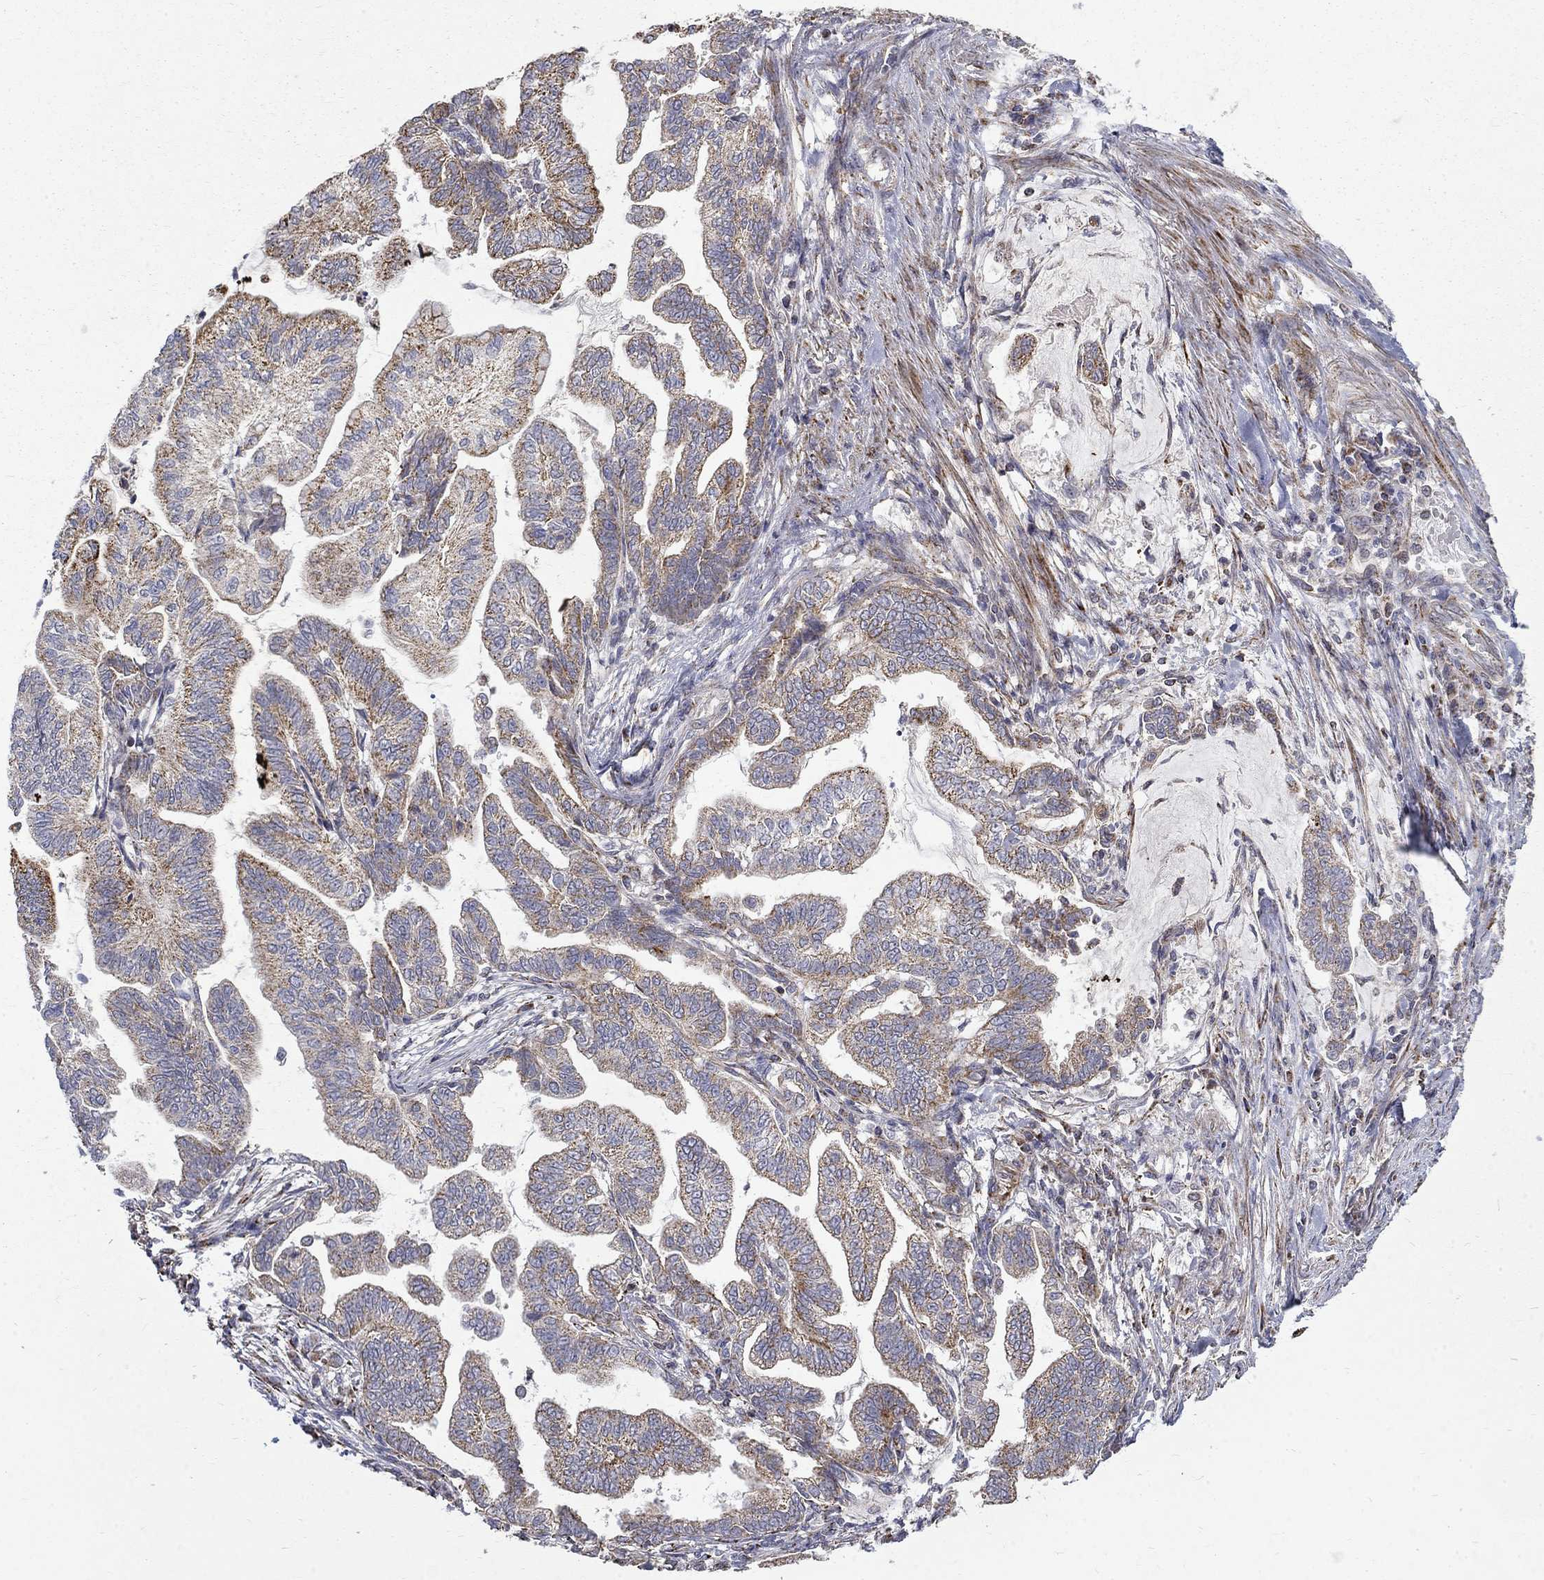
{"staining": {"intensity": "moderate", "quantity": ">75%", "location": "cytoplasmic/membranous"}, "tissue": "stomach cancer", "cell_type": "Tumor cells", "image_type": "cancer", "snomed": [{"axis": "morphology", "description": "Adenocarcinoma, NOS"}, {"axis": "topography", "description": "Stomach"}], "caption": "A medium amount of moderate cytoplasmic/membranous expression is present in approximately >75% of tumor cells in stomach cancer (adenocarcinoma) tissue.", "gene": "PCBP3", "patient": {"sex": "male", "age": 83}}